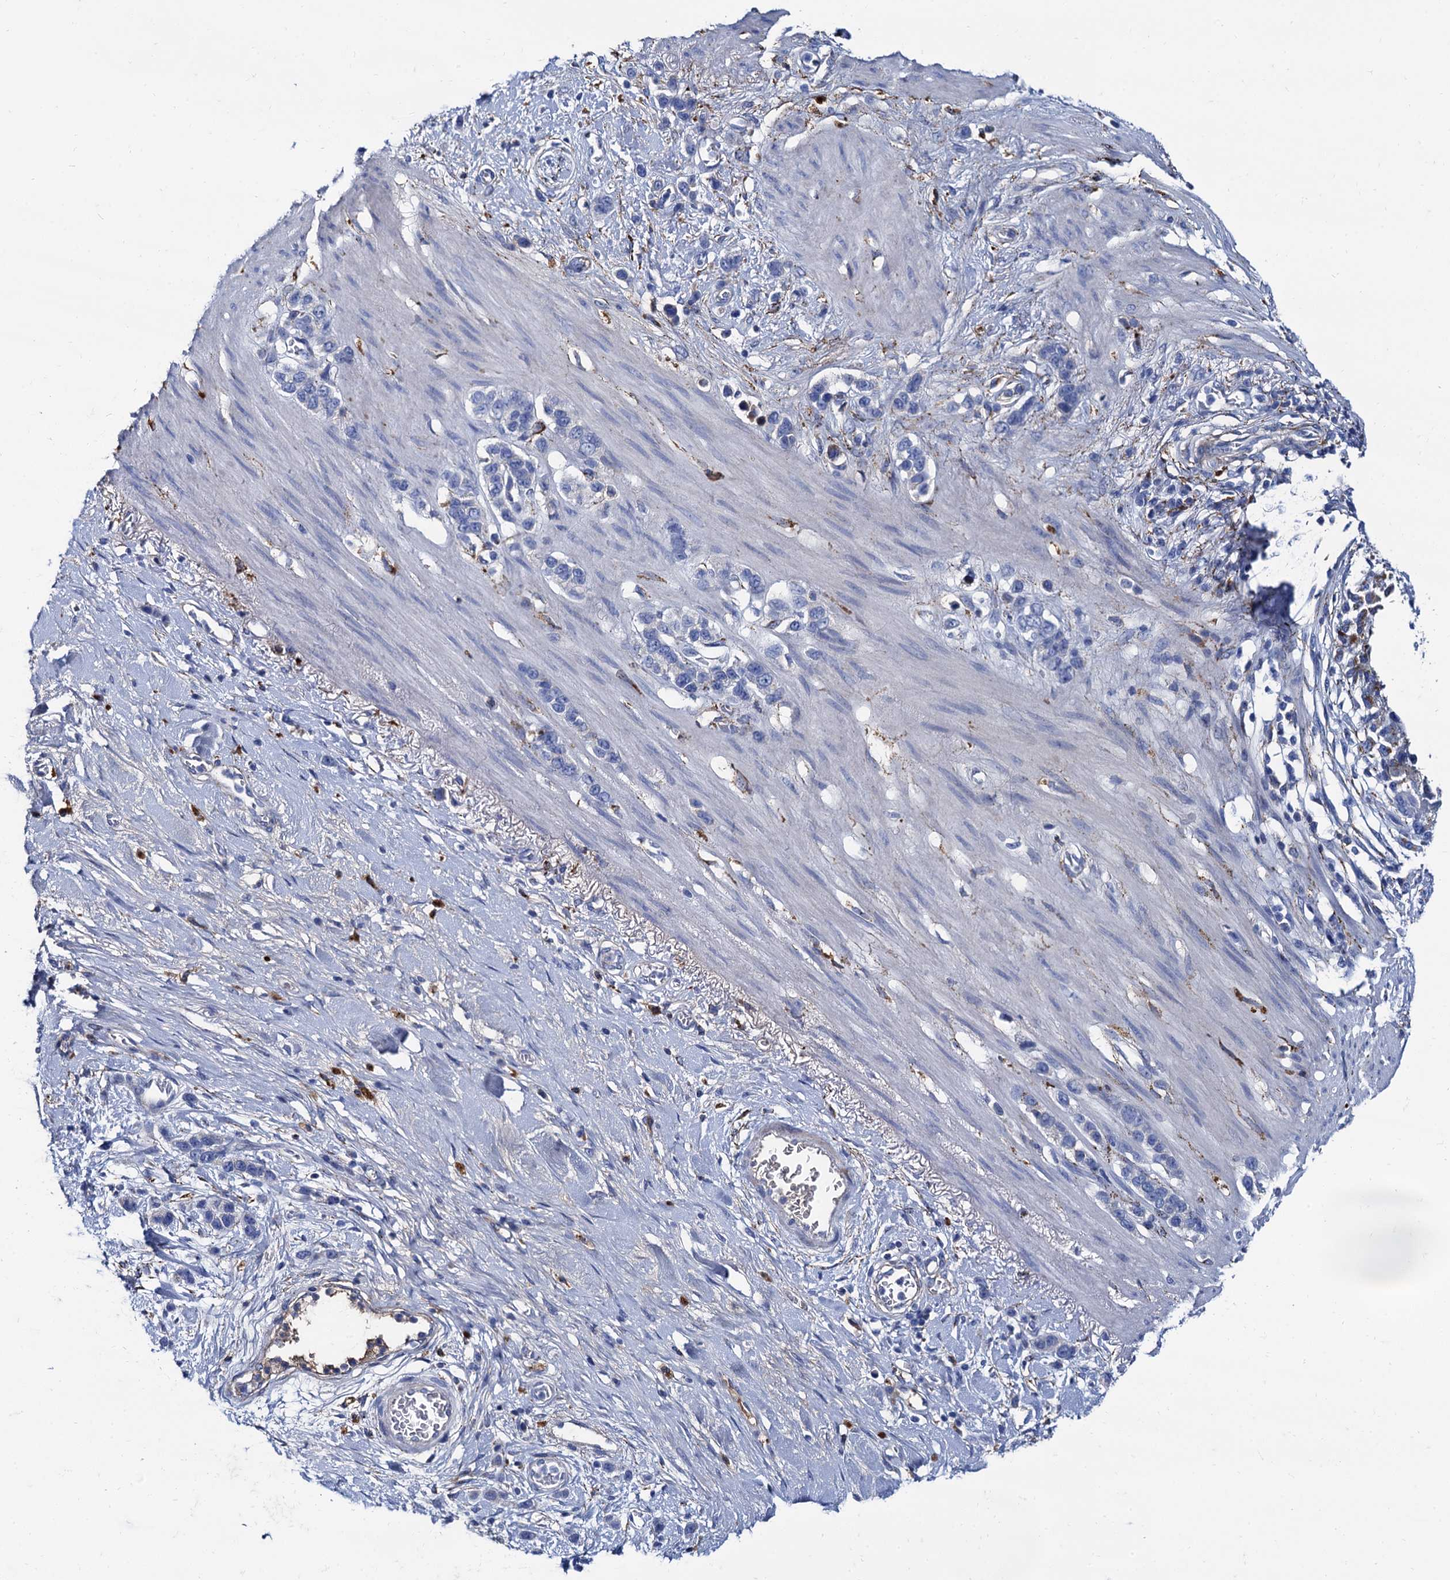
{"staining": {"intensity": "negative", "quantity": "none", "location": "none"}, "tissue": "stomach cancer", "cell_type": "Tumor cells", "image_type": "cancer", "snomed": [{"axis": "morphology", "description": "Adenocarcinoma, NOS"}, {"axis": "morphology", "description": "Adenocarcinoma, High grade"}, {"axis": "topography", "description": "Stomach, upper"}, {"axis": "topography", "description": "Stomach, lower"}], "caption": "This is an IHC micrograph of stomach cancer. There is no positivity in tumor cells.", "gene": "APOD", "patient": {"sex": "female", "age": 65}}